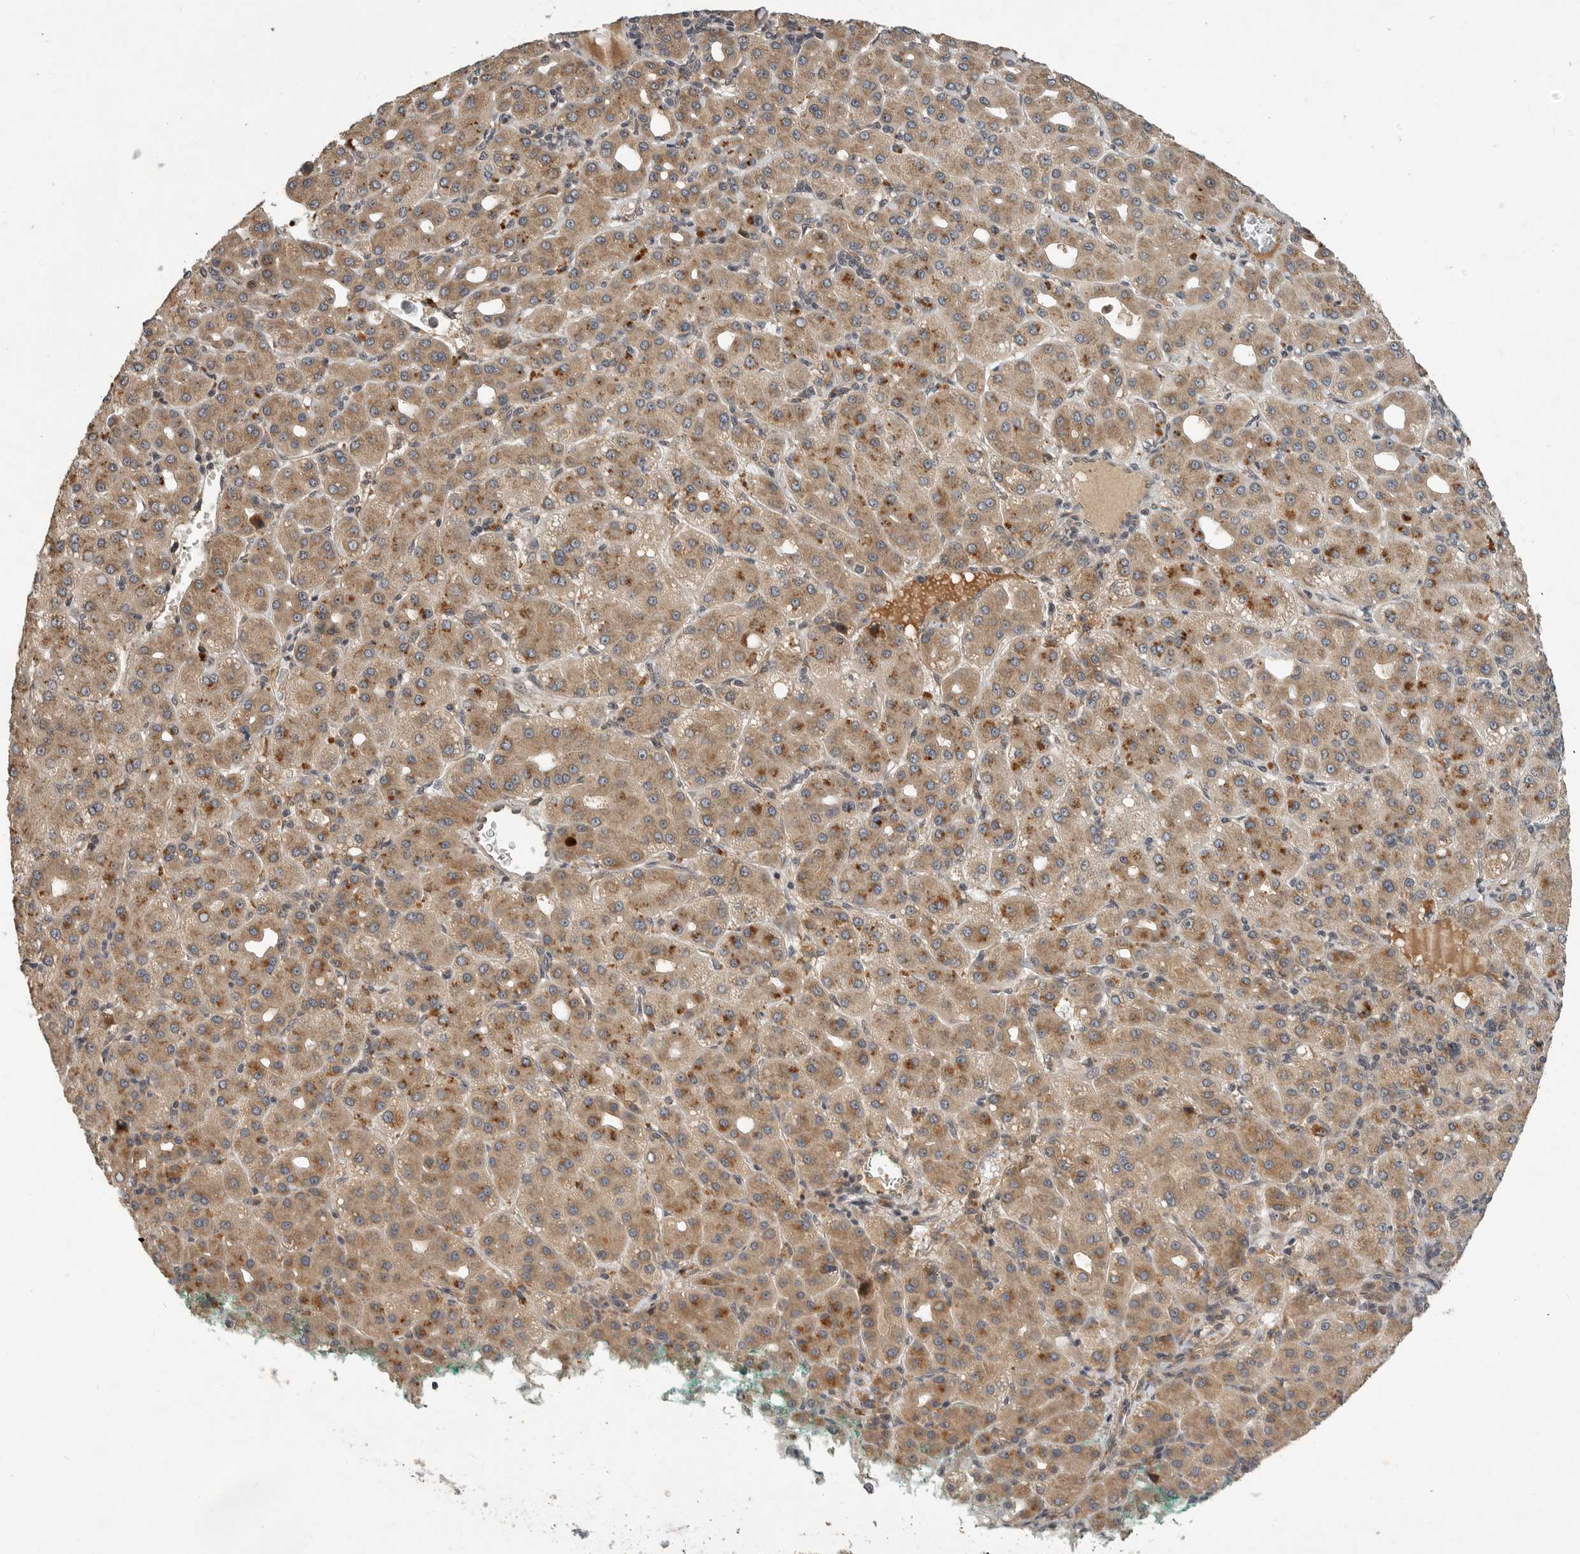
{"staining": {"intensity": "moderate", "quantity": ">75%", "location": "cytoplasmic/membranous"}, "tissue": "liver cancer", "cell_type": "Tumor cells", "image_type": "cancer", "snomed": [{"axis": "morphology", "description": "Carcinoma, Hepatocellular, NOS"}, {"axis": "topography", "description": "Liver"}], "caption": "Immunohistochemistry (IHC) (DAB) staining of hepatocellular carcinoma (liver) shows moderate cytoplasmic/membranous protein positivity in approximately >75% of tumor cells. (DAB (3,3'-diaminobenzidine) IHC with brightfield microscopy, high magnification).", "gene": "OSBPL9", "patient": {"sex": "male", "age": 65}}